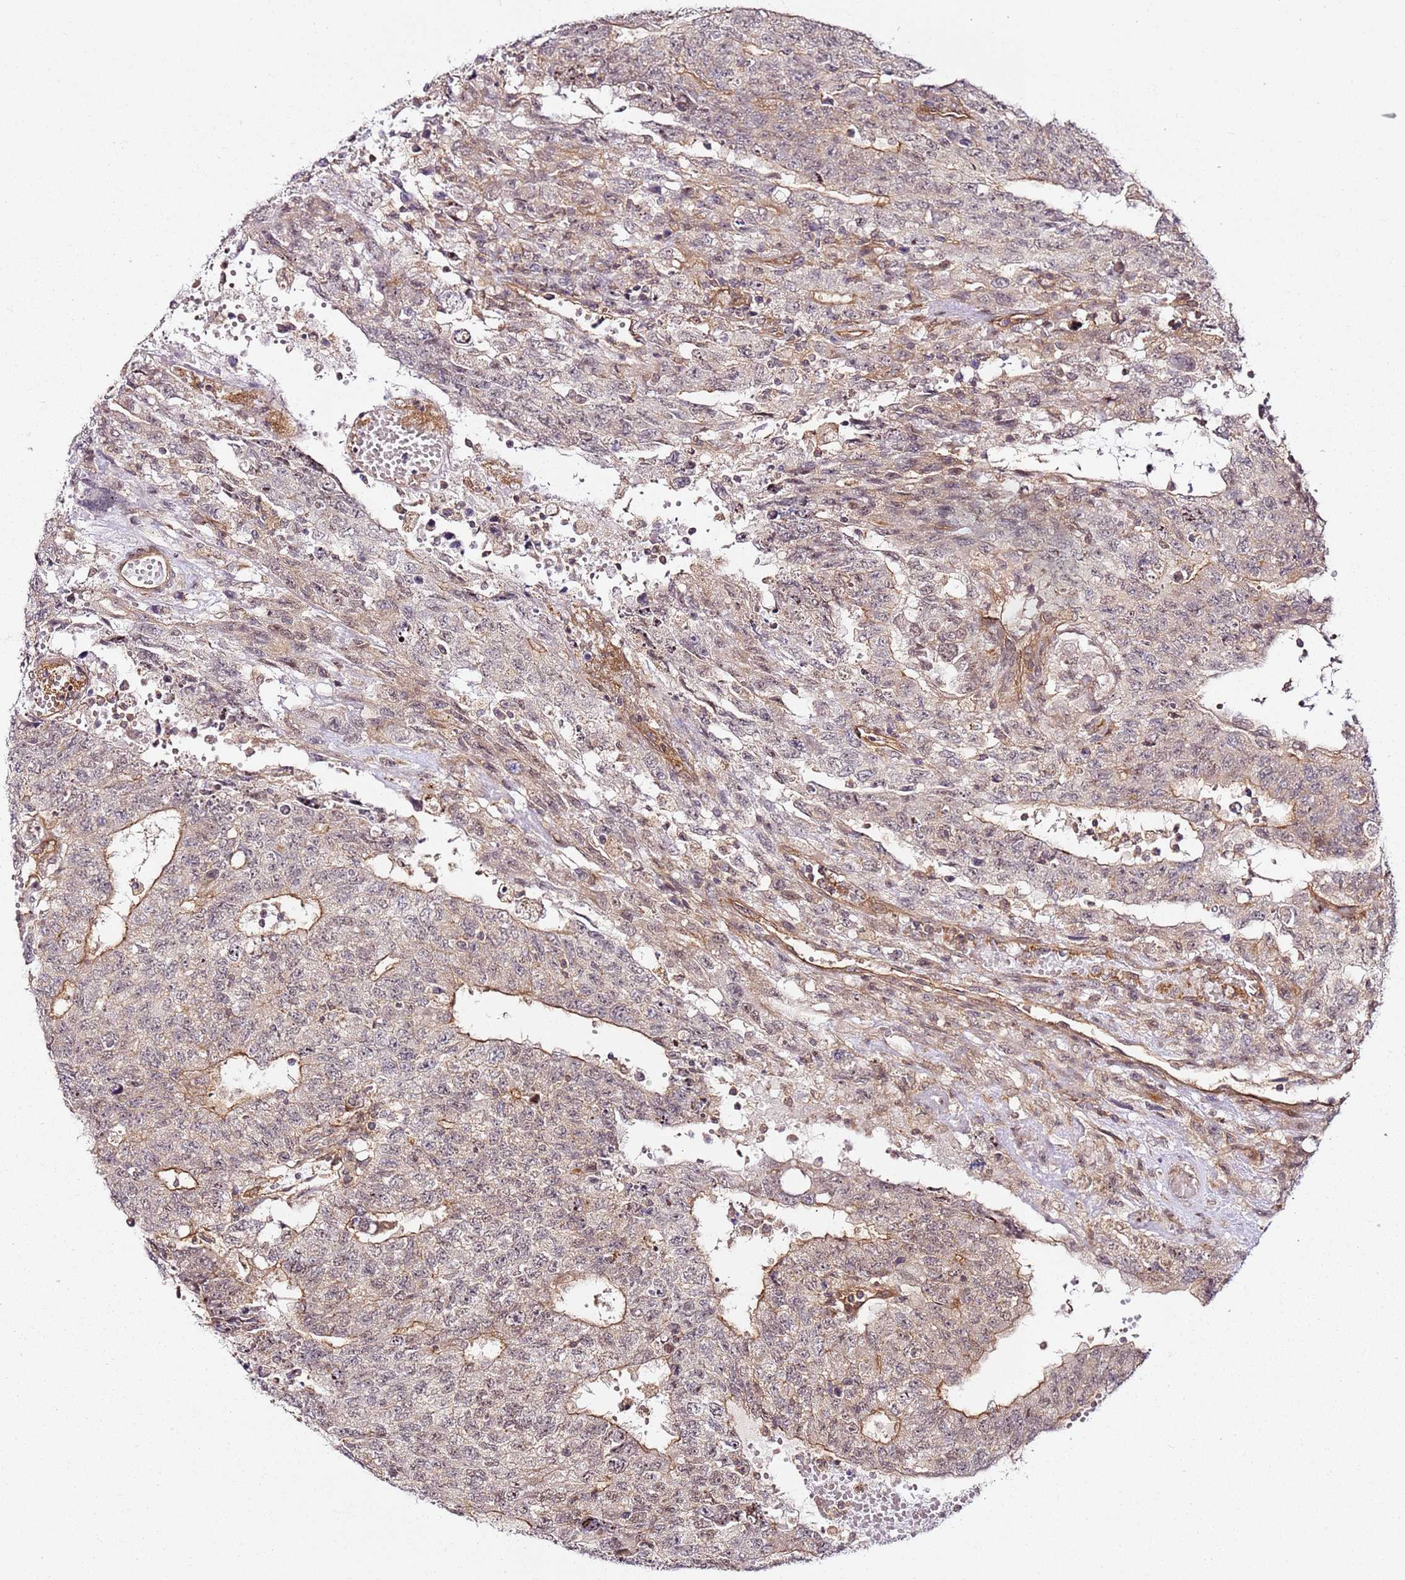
{"staining": {"intensity": "negative", "quantity": "none", "location": "none"}, "tissue": "testis cancer", "cell_type": "Tumor cells", "image_type": "cancer", "snomed": [{"axis": "morphology", "description": "Carcinoma, Embryonal, NOS"}, {"axis": "topography", "description": "Testis"}], "caption": "Tumor cells are negative for protein expression in human testis cancer (embryonal carcinoma).", "gene": "CCNYL1", "patient": {"sex": "male", "age": 34}}